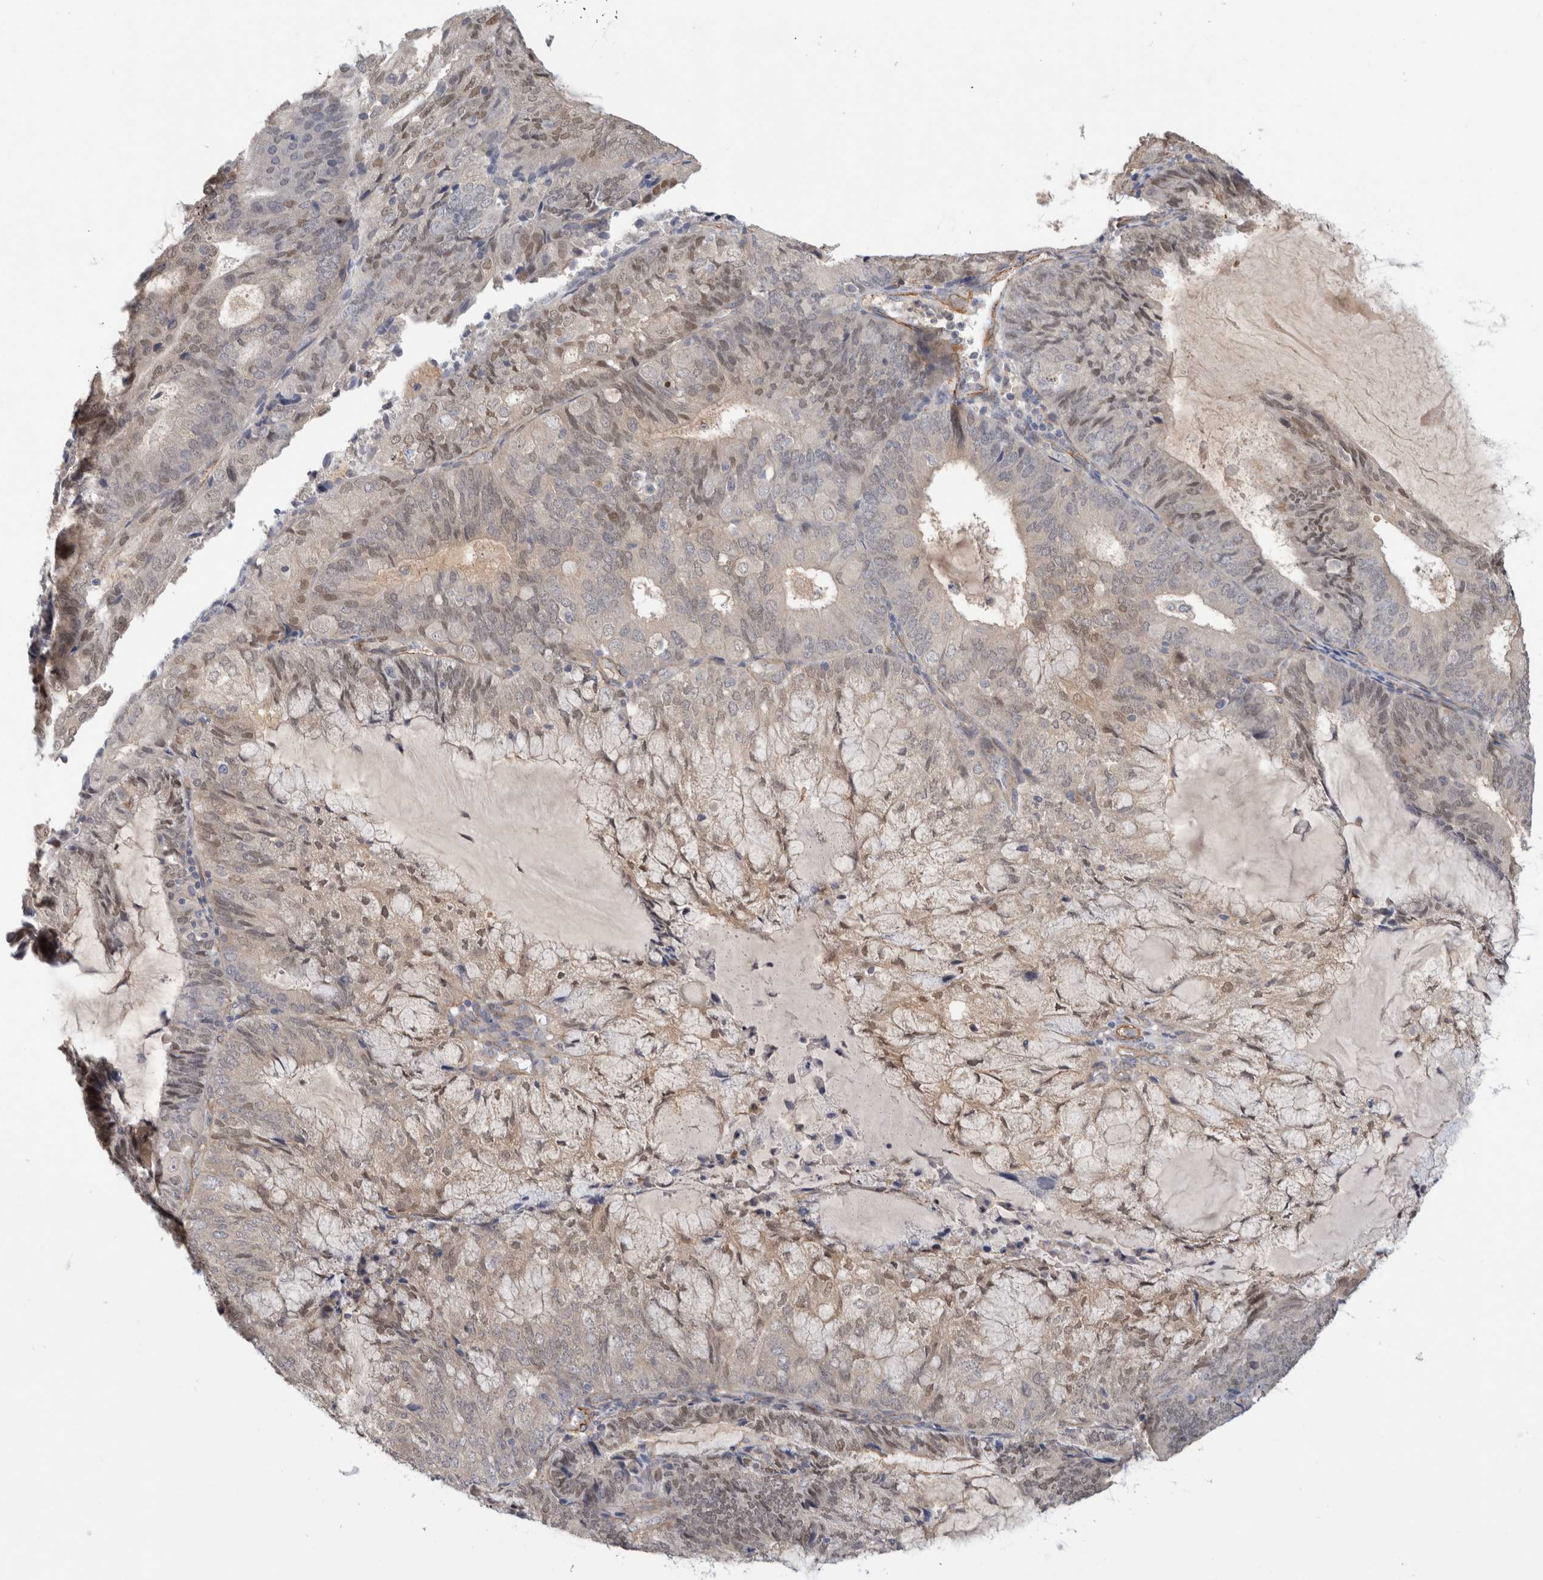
{"staining": {"intensity": "weak", "quantity": "25%-75%", "location": "nuclear"}, "tissue": "endometrial cancer", "cell_type": "Tumor cells", "image_type": "cancer", "snomed": [{"axis": "morphology", "description": "Adenocarcinoma, NOS"}, {"axis": "topography", "description": "Endometrium"}], "caption": "Immunohistochemical staining of human endometrial cancer demonstrates weak nuclear protein positivity in about 25%-75% of tumor cells. Ihc stains the protein in brown and the nuclei are stained blue.", "gene": "PGM1", "patient": {"sex": "female", "age": 81}}